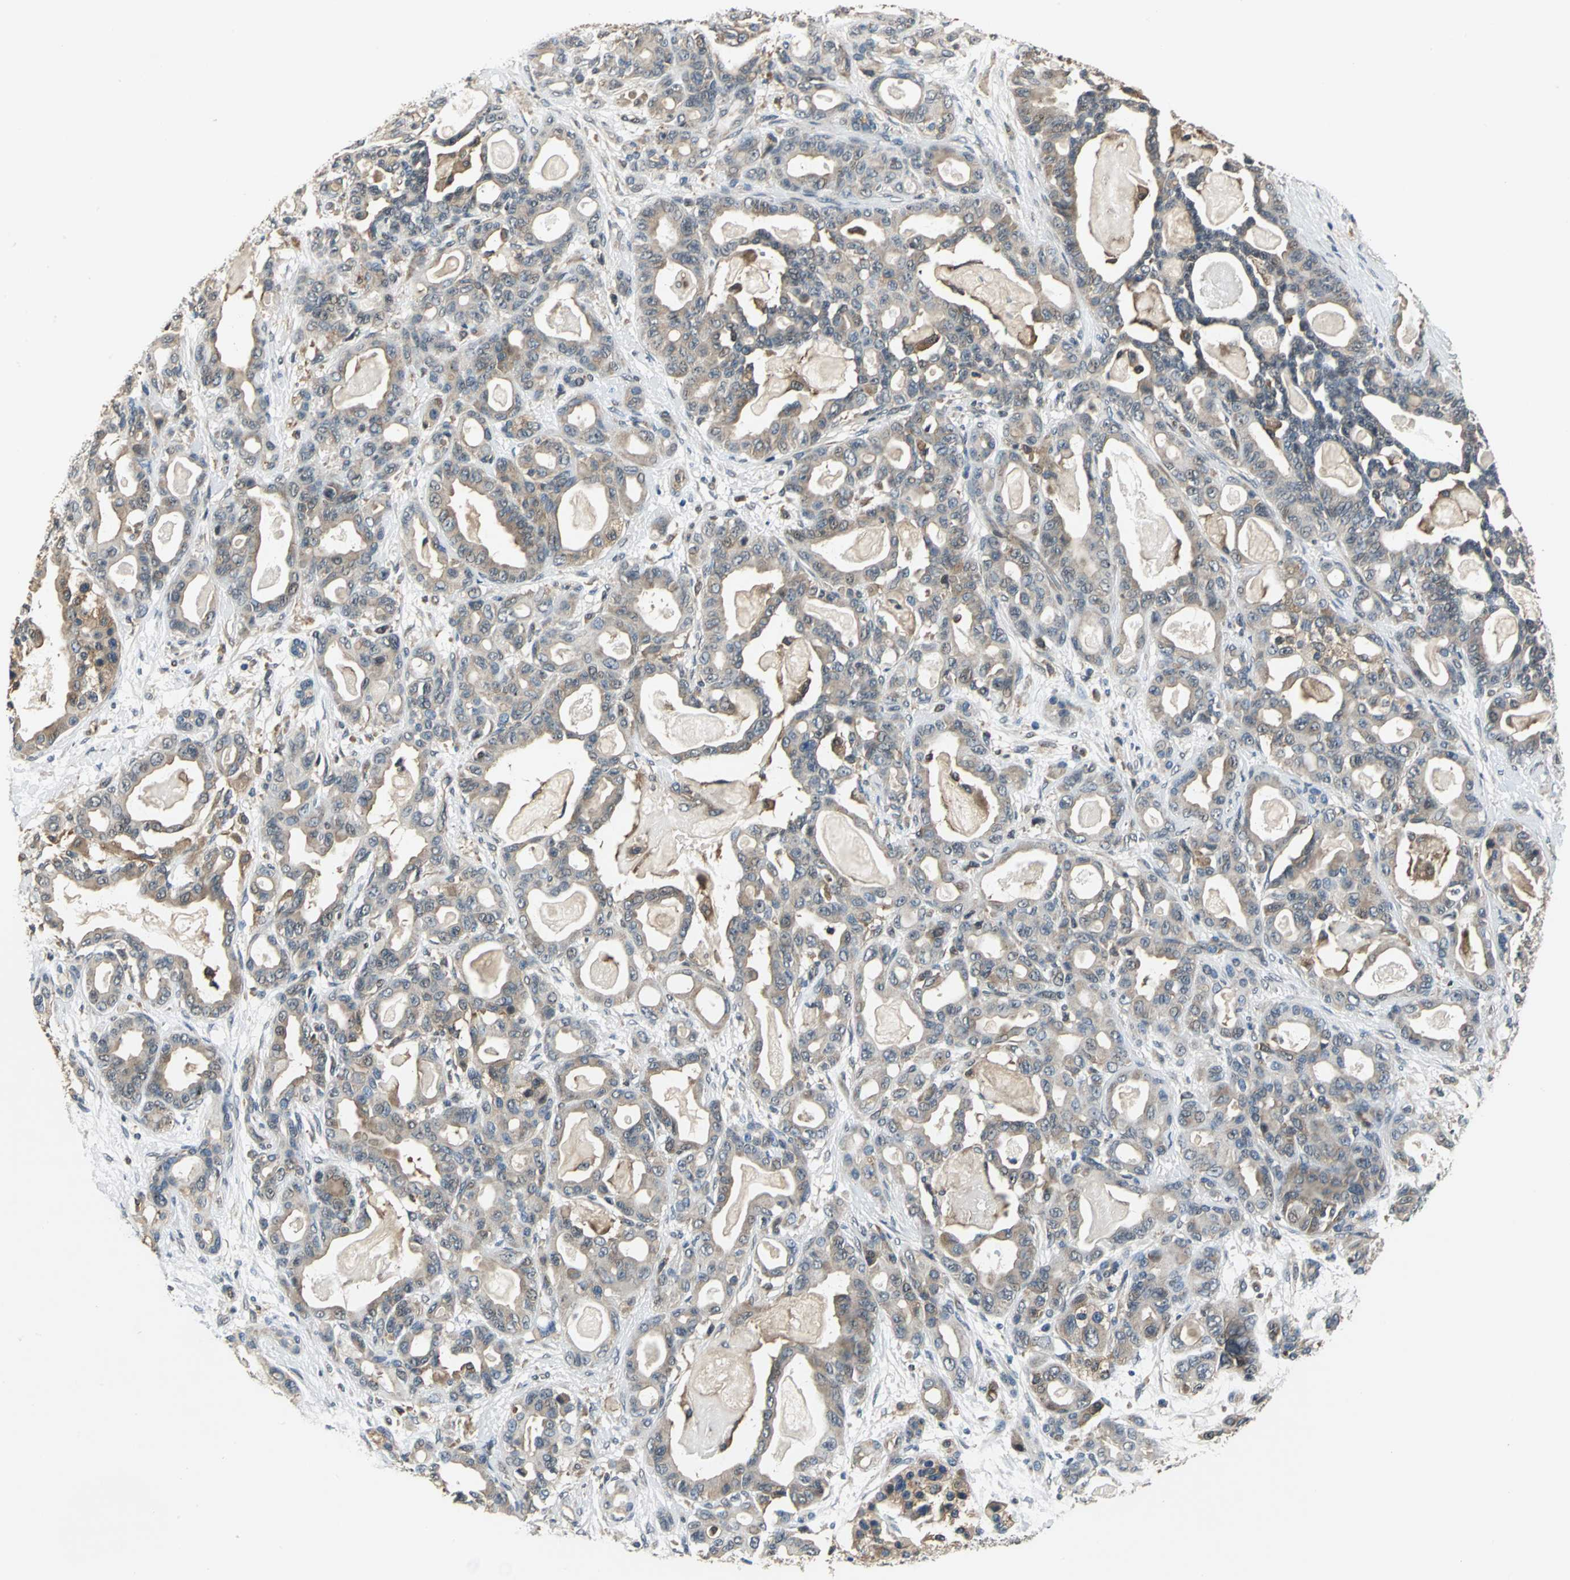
{"staining": {"intensity": "weak", "quantity": ">75%", "location": "cytoplasmic/membranous"}, "tissue": "pancreatic cancer", "cell_type": "Tumor cells", "image_type": "cancer", "snomed": [{"axis": "morphology", "description": "Adenocarcinoma, NOS"}, {"axis": "topography", "description": "Pancreas"}], "caption": "An image of human adenocarcinoma (pancreatic) stained for a protein shows weak cytoplasmic/membranous brown staining in tumor cells. The staining is performed using DAB brown chromogen to label protein expression. The nuclei are counter-stained blue using hematoxylin.", "gene": "EIF2B2", "patient": {"sex": "male", "age": 63}}